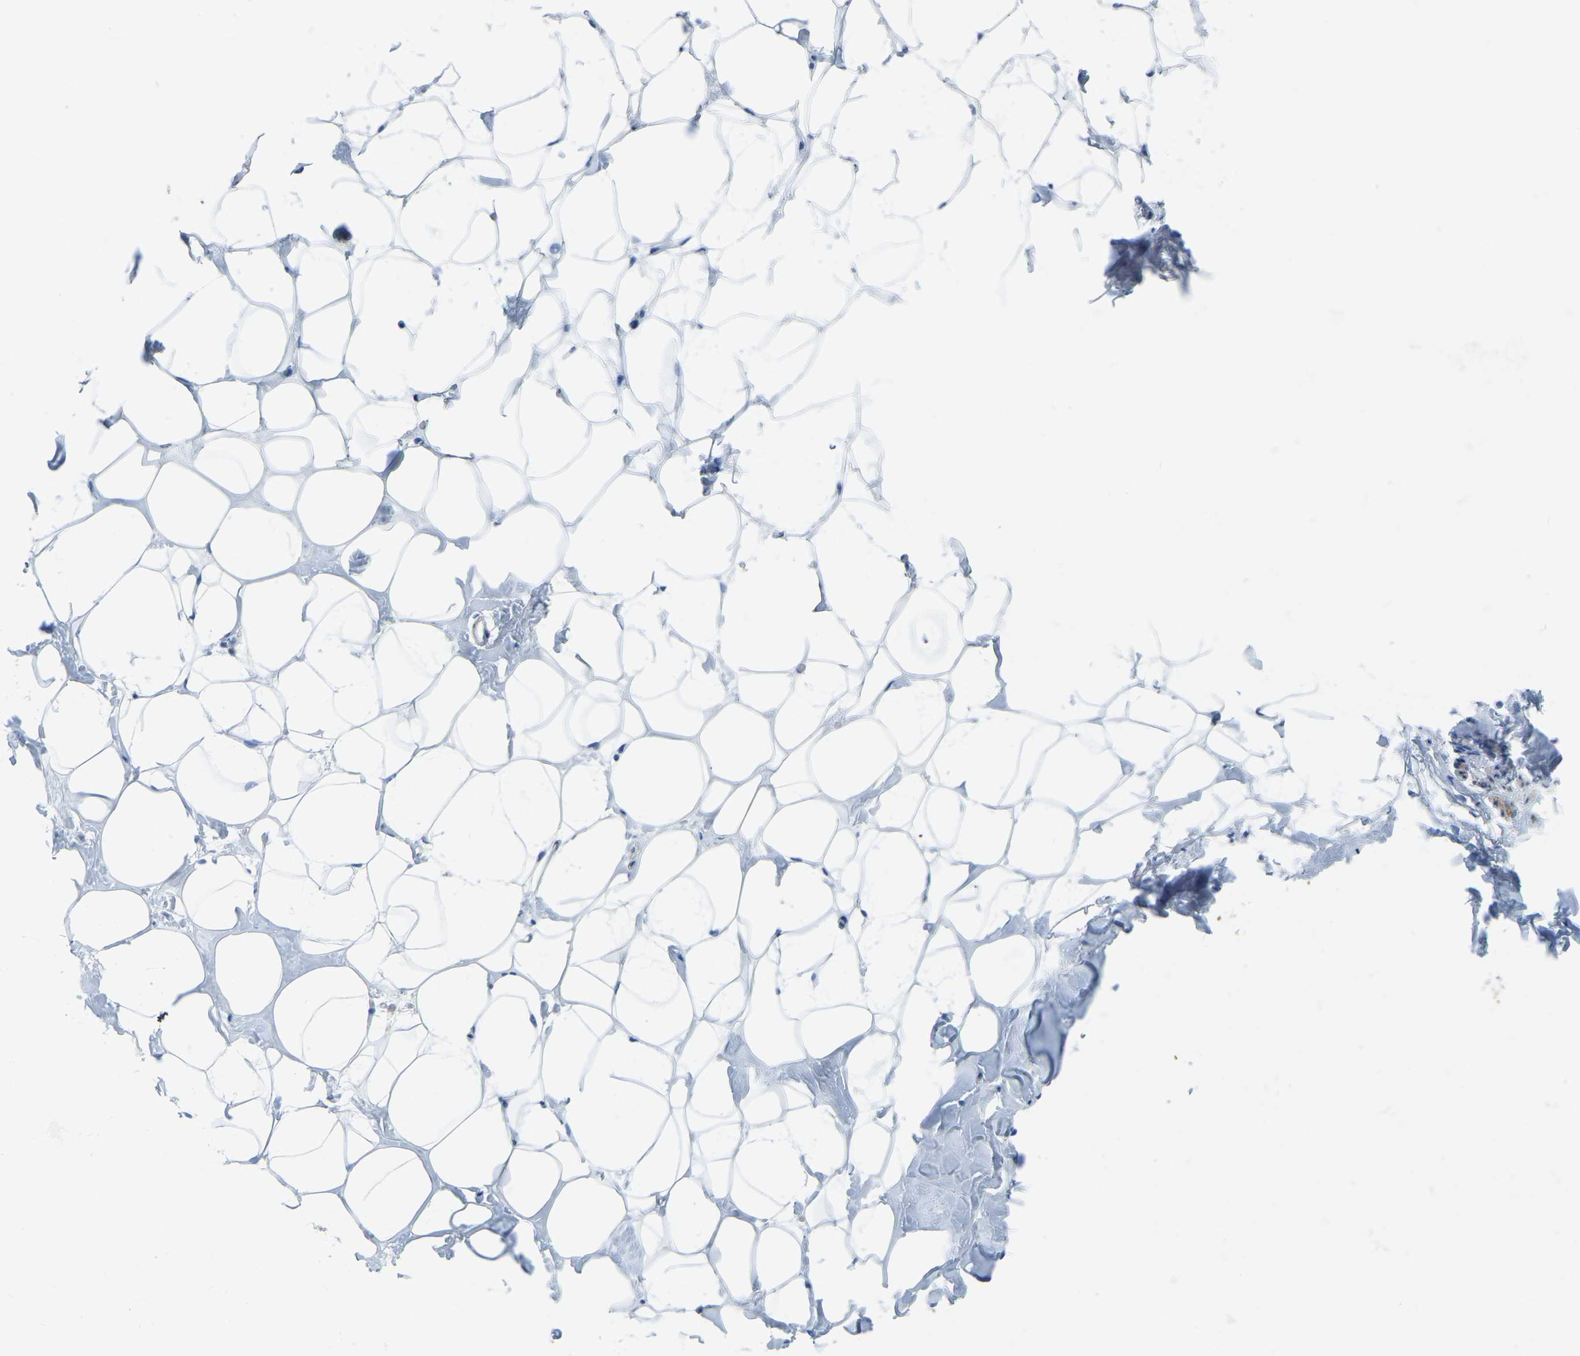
{"staining": {"intensity": "negative", "quantity": "none", "location": "none"}, "tissue": "adipose tissue", "cell_type": "Adipocytes", "image_type": "normal", "snomed": [{"axis": "morphology", "description": "Normal tissue, NOS"}, {"axis": "morphology", "description": "Fibrosis, NOS"}, {"axis": "topography", "description": "Breast"}, {"axis": "topography", "description": "Adipose tissue"}], "caption": "Photomicrograph shows no significant protein expression in adipocytes of normal adipose tissue.", "gene": "MYL3", "patient": {"sex": "female", "age": 39}}